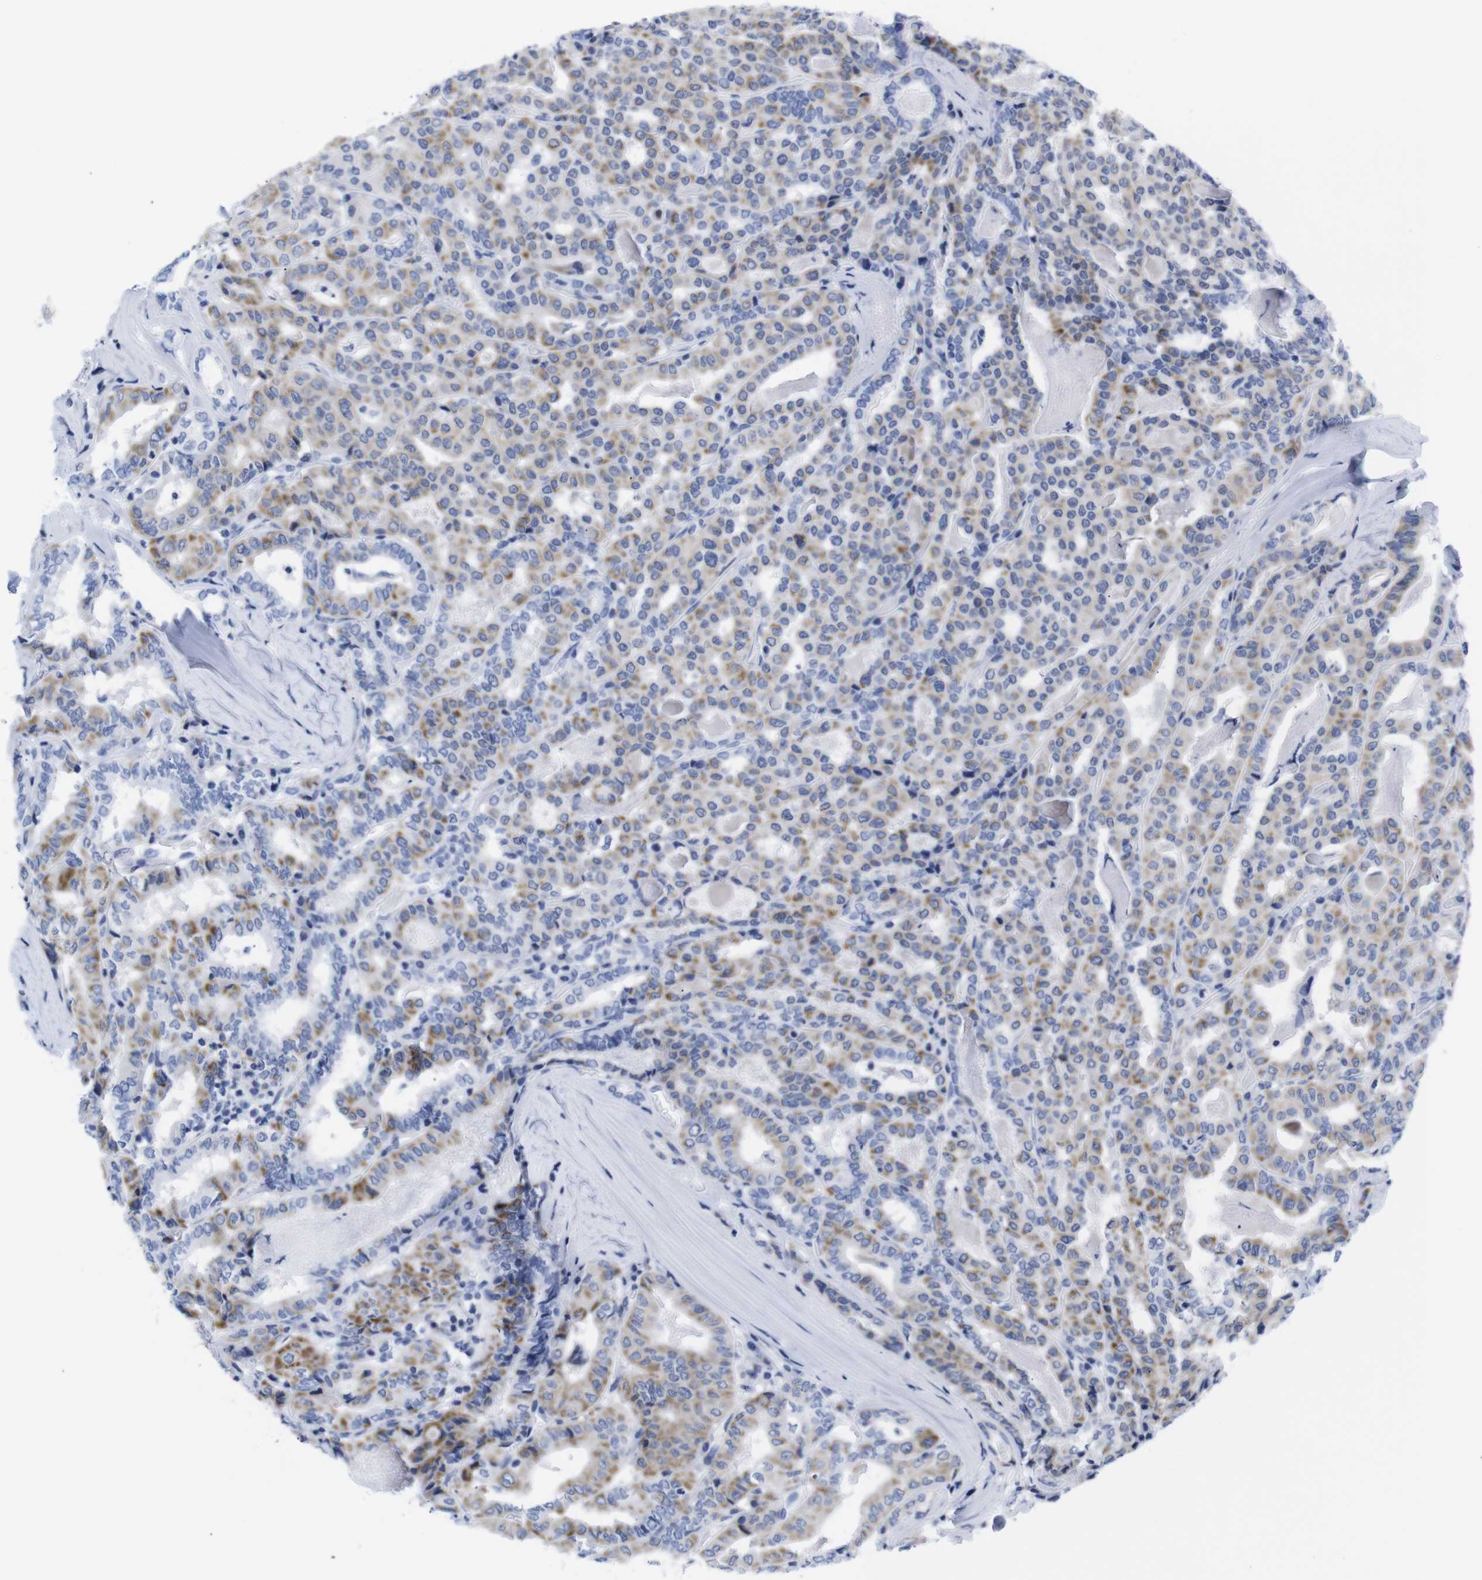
{"staining": {"intensity": "moderate", "quantity": ">75%", "location": "cytoplasmic/membranous"}, "tissue": "thyroid cancer", "cell_type": "Tumor cells", "image_type": "cancer", "snomed": [{"axis": "morphology", "description": "Papillary adenocarcinoma, NOS"}, {"axis": "topography", "description": "Thyroid gland"}], "caption": "A photomicrograph of thyroid papillary adenocarcinoma stained for a protein displays moderate cytoplasmic/membranous brown staining in tumor cells.", "gene": "LRRC55", "patient": {"sex": "female", "age": 42}}